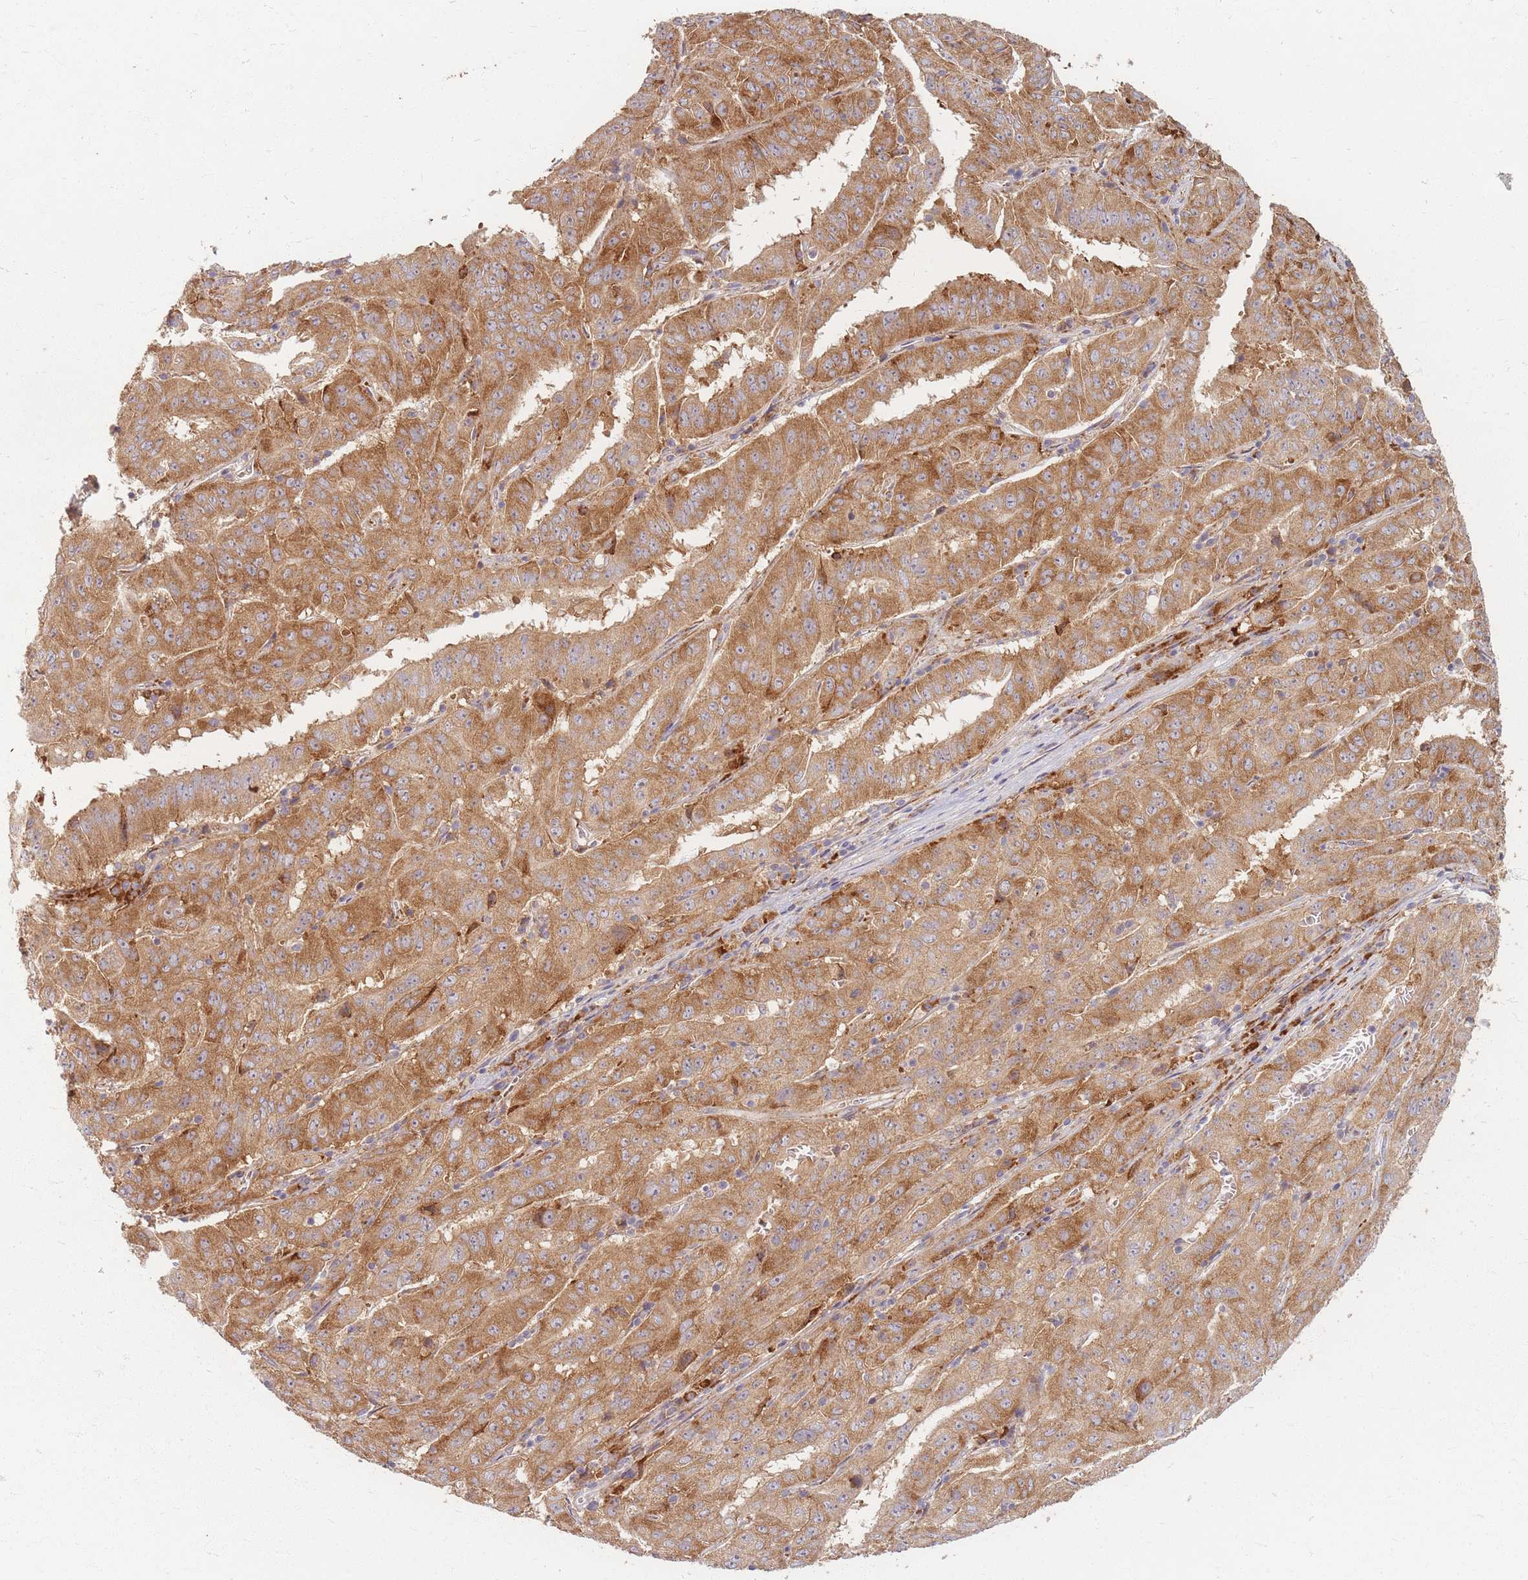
{"staining": {"intensity": "moderate", "quantity": ">75%", "location": "cytoplasmic/membranous"}, "tissue": "pancreatic cancer", "cell_type": "Tumor cells", "image_type": "cancer", "snomed": [{"axis": "morphology", "description": "Adenocarcinoma, NOS"}, {"axis": "topography", "description": "Pancreas"}], "caption": "Pancreatic adenocarcinoma stained with DAB (3,3'-diaminobenzidine) immunohistochemistry (IHC) displays medium levels of moderate cytoplasmic/membranous expression in approximately >75% of tumor cells.", "gene": "SMIM14", "patient": {"sex": "male", "age": 63}}